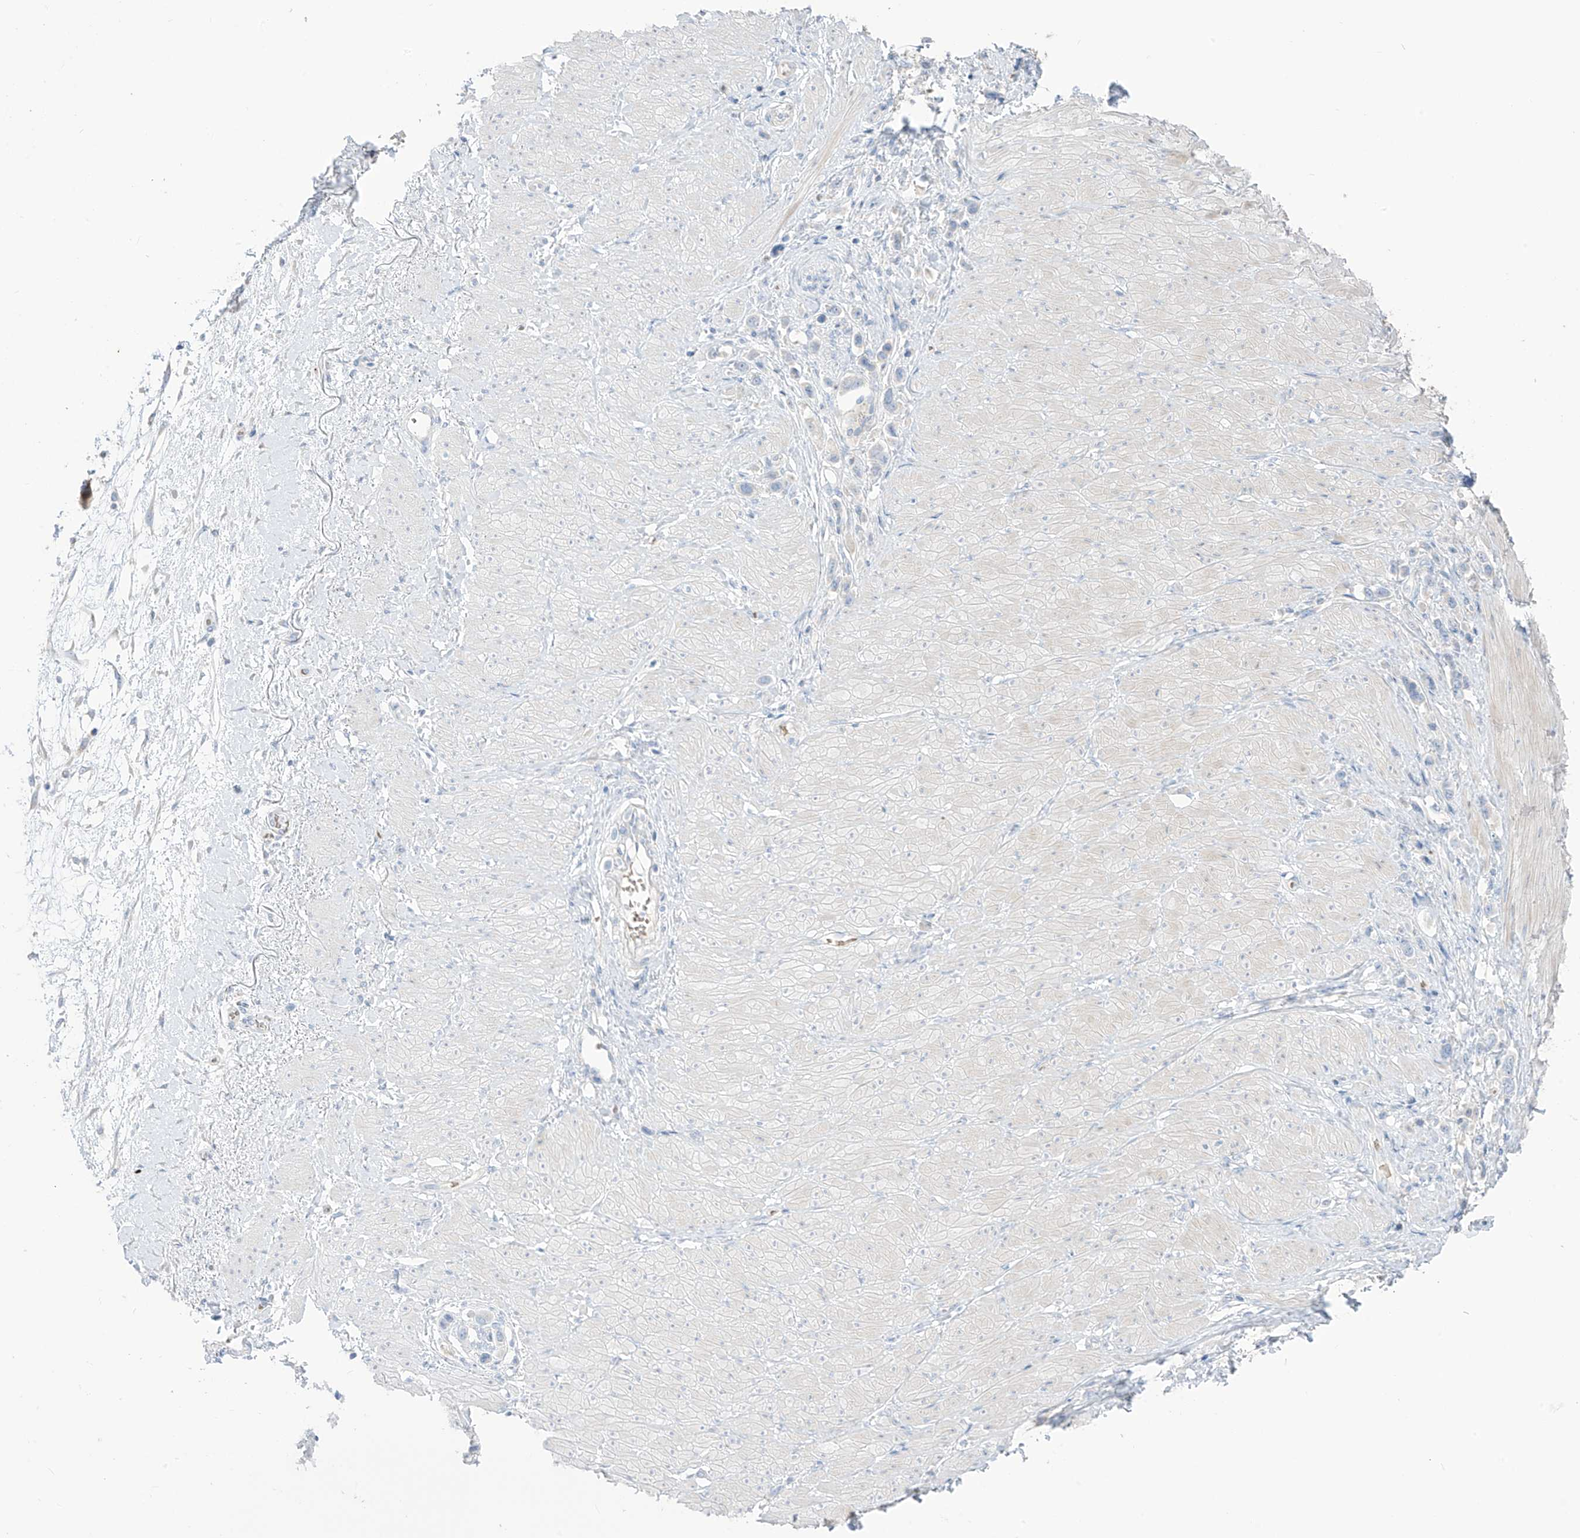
{"staining": {"intensity": "negative", "quantity": "none", "location": "none"}, "tissue": "stomach cancer", "cell_type": "Tumor cells", "image_type": "cancer", "snomed": [{"axis": "morphology", "description": "Adenocarcinoma, NOS"}, {"axis": "topography", "description": "Stomach"}], "caption": "Adenocarcinoma (stomach) was stained to show a protein in brown. There is no significant positivity in tumor cells.", "gene": "ASPRV1", "patient": {"sex": "female", "age": 65}}